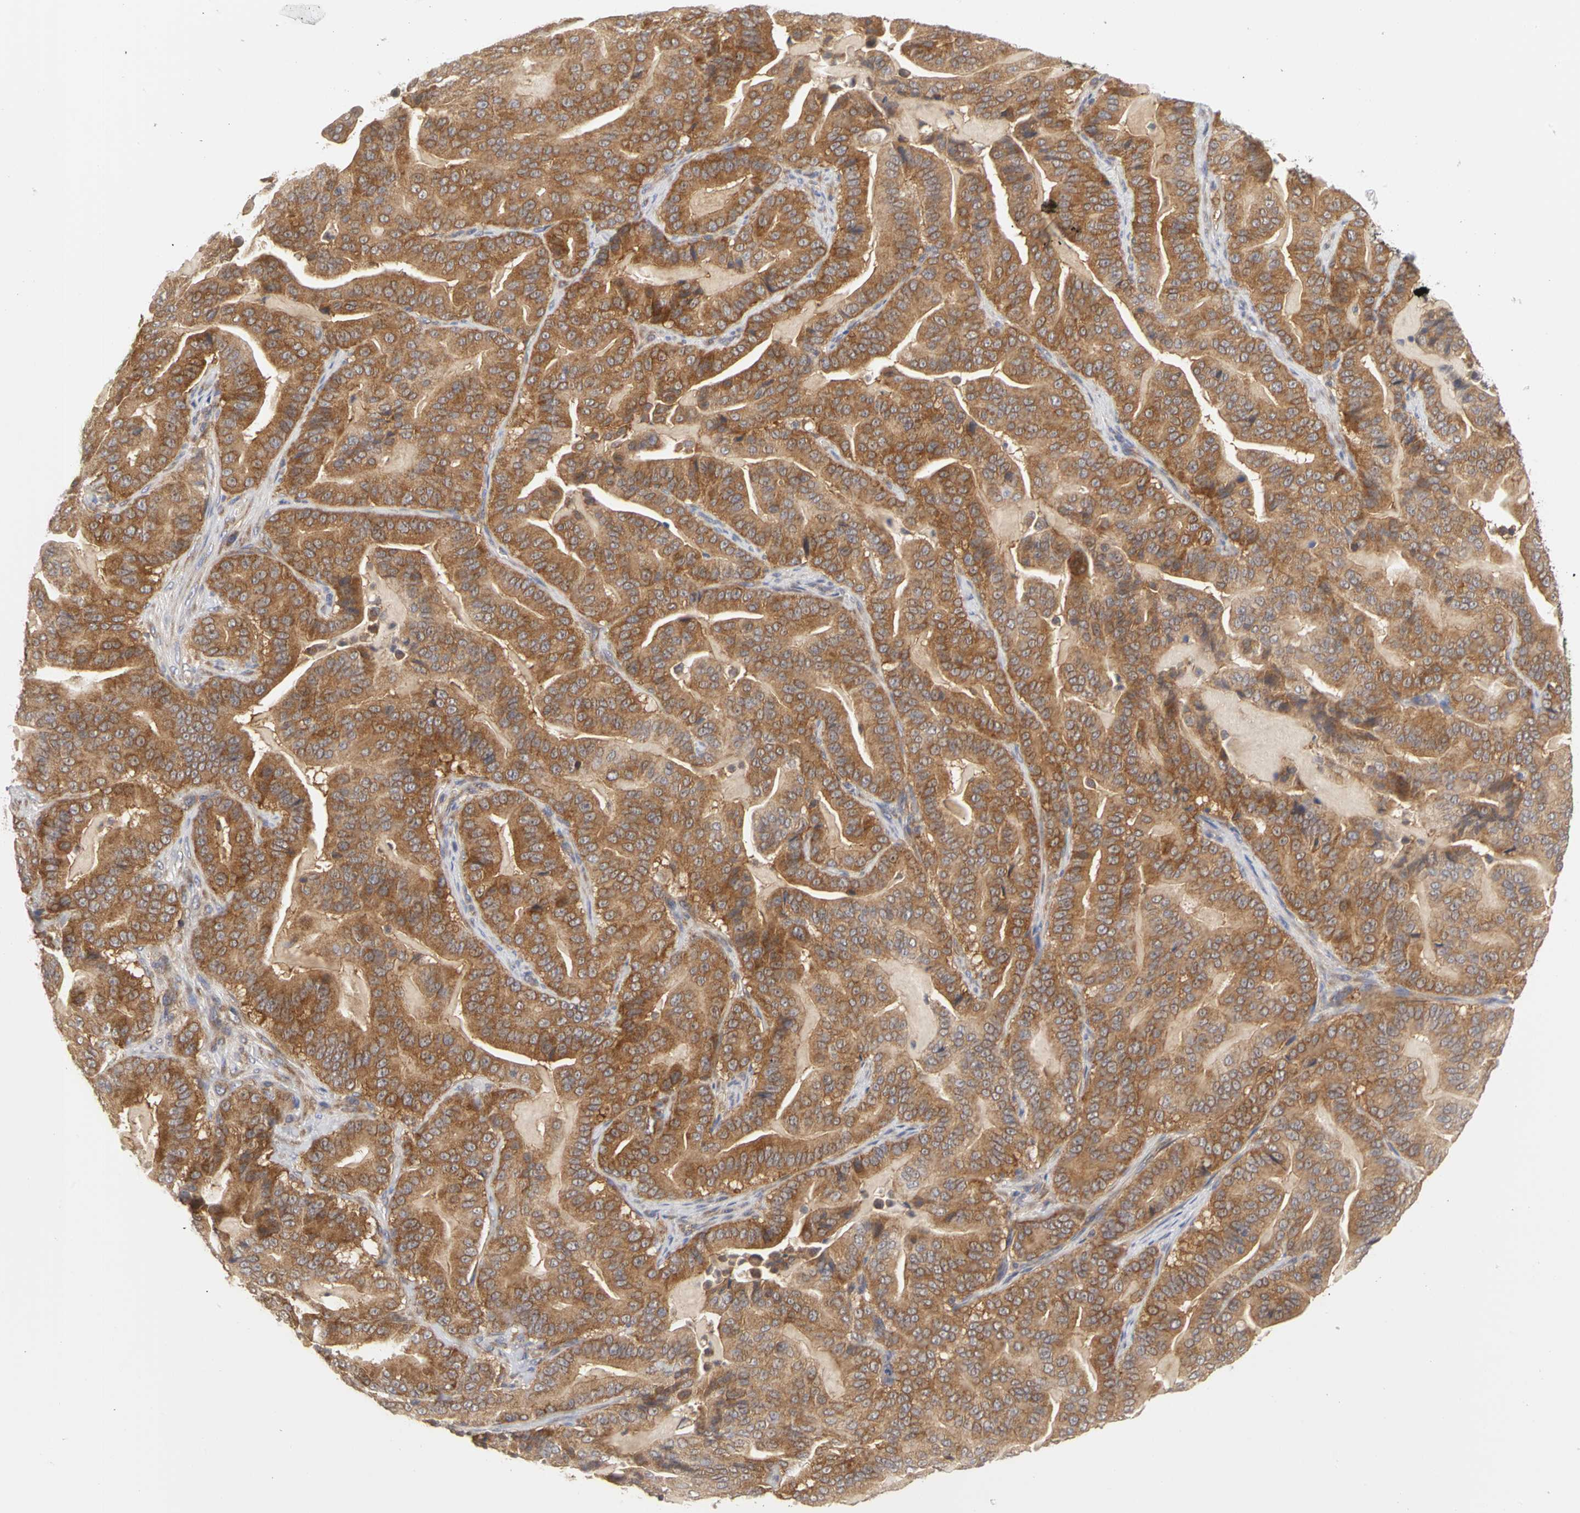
{"staining": {"intensity": "strong", "quantity": ">75%", "location": "cytoplasmic/membranous"}, "tissue": "pancreatic cancer", "cell_type": "Tumor cells", "image_type": "cancer", "snomed": [{"axis": "morphology", "description": "Adenocarcinoma, NOS"}, {"axis": "topography", "description": "Pancreas"}], "caption": "Adenocarcinoma (pancreatic) tissue shows strong cytoplasmic/membranous staining in approximately >75% of tumor cells, visualized by immunohistochemistry. The protein of interest is shown in brown color, while the nuclei are stained blue.", "gene": "IRAK1", "patient": {"sex": "male", "age": 63}}